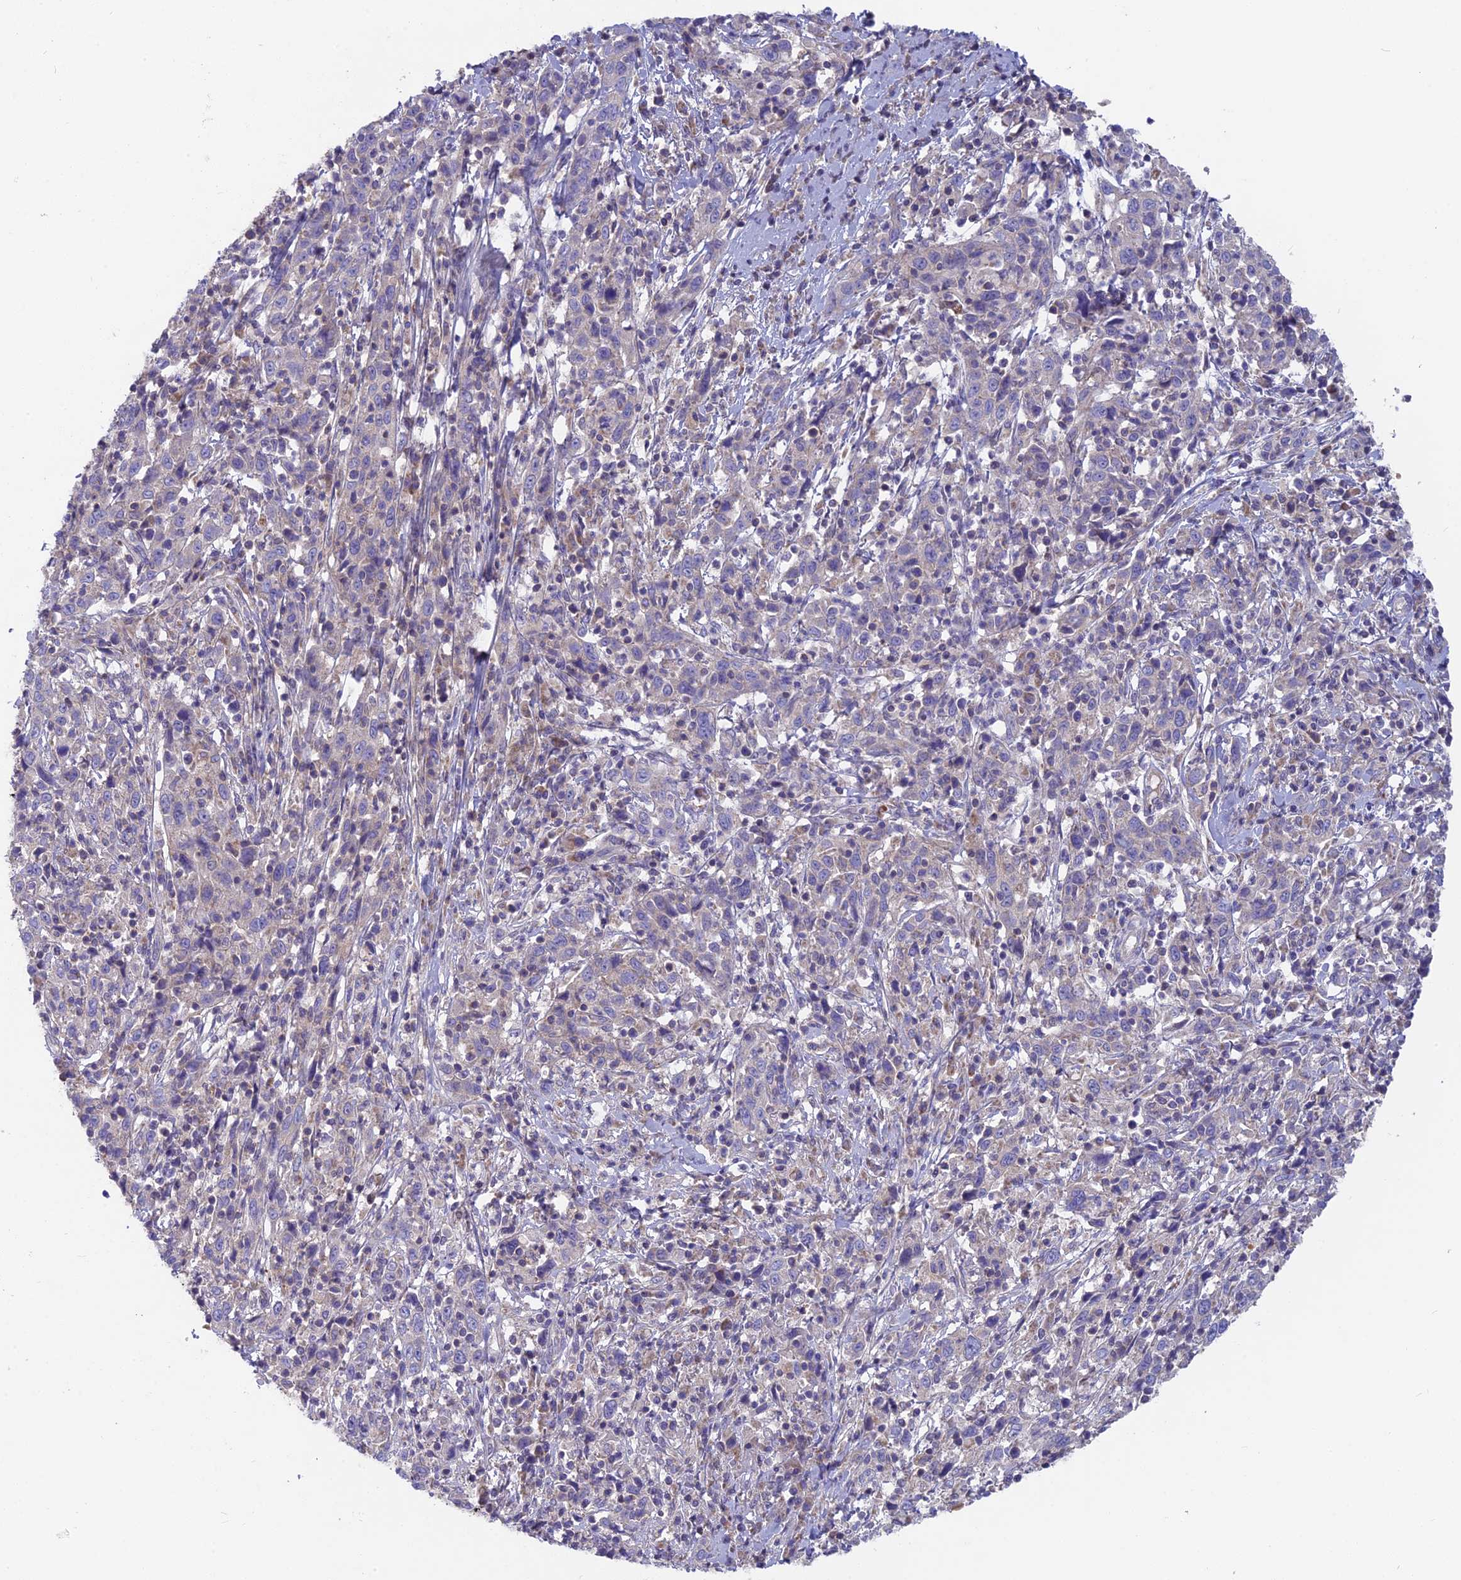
{"staining": {"intensity": "negative", "quantity": "none", "location": "none"}, "tissue": "cervical cancer", "cell_type": "Tumor cells", "image_type": "cancer", "snomed": [{"axis": "morphology", "description": "Squamous cell carcinoma, NOS"}, {"axis": "topography", "description": "Cervix"}], "caption": "The micrograph shows no staining of tumor cells in cervical squamous cell carcinoma.", "gene": "PZP", "patient": {"sex": "female", "age": 46}}